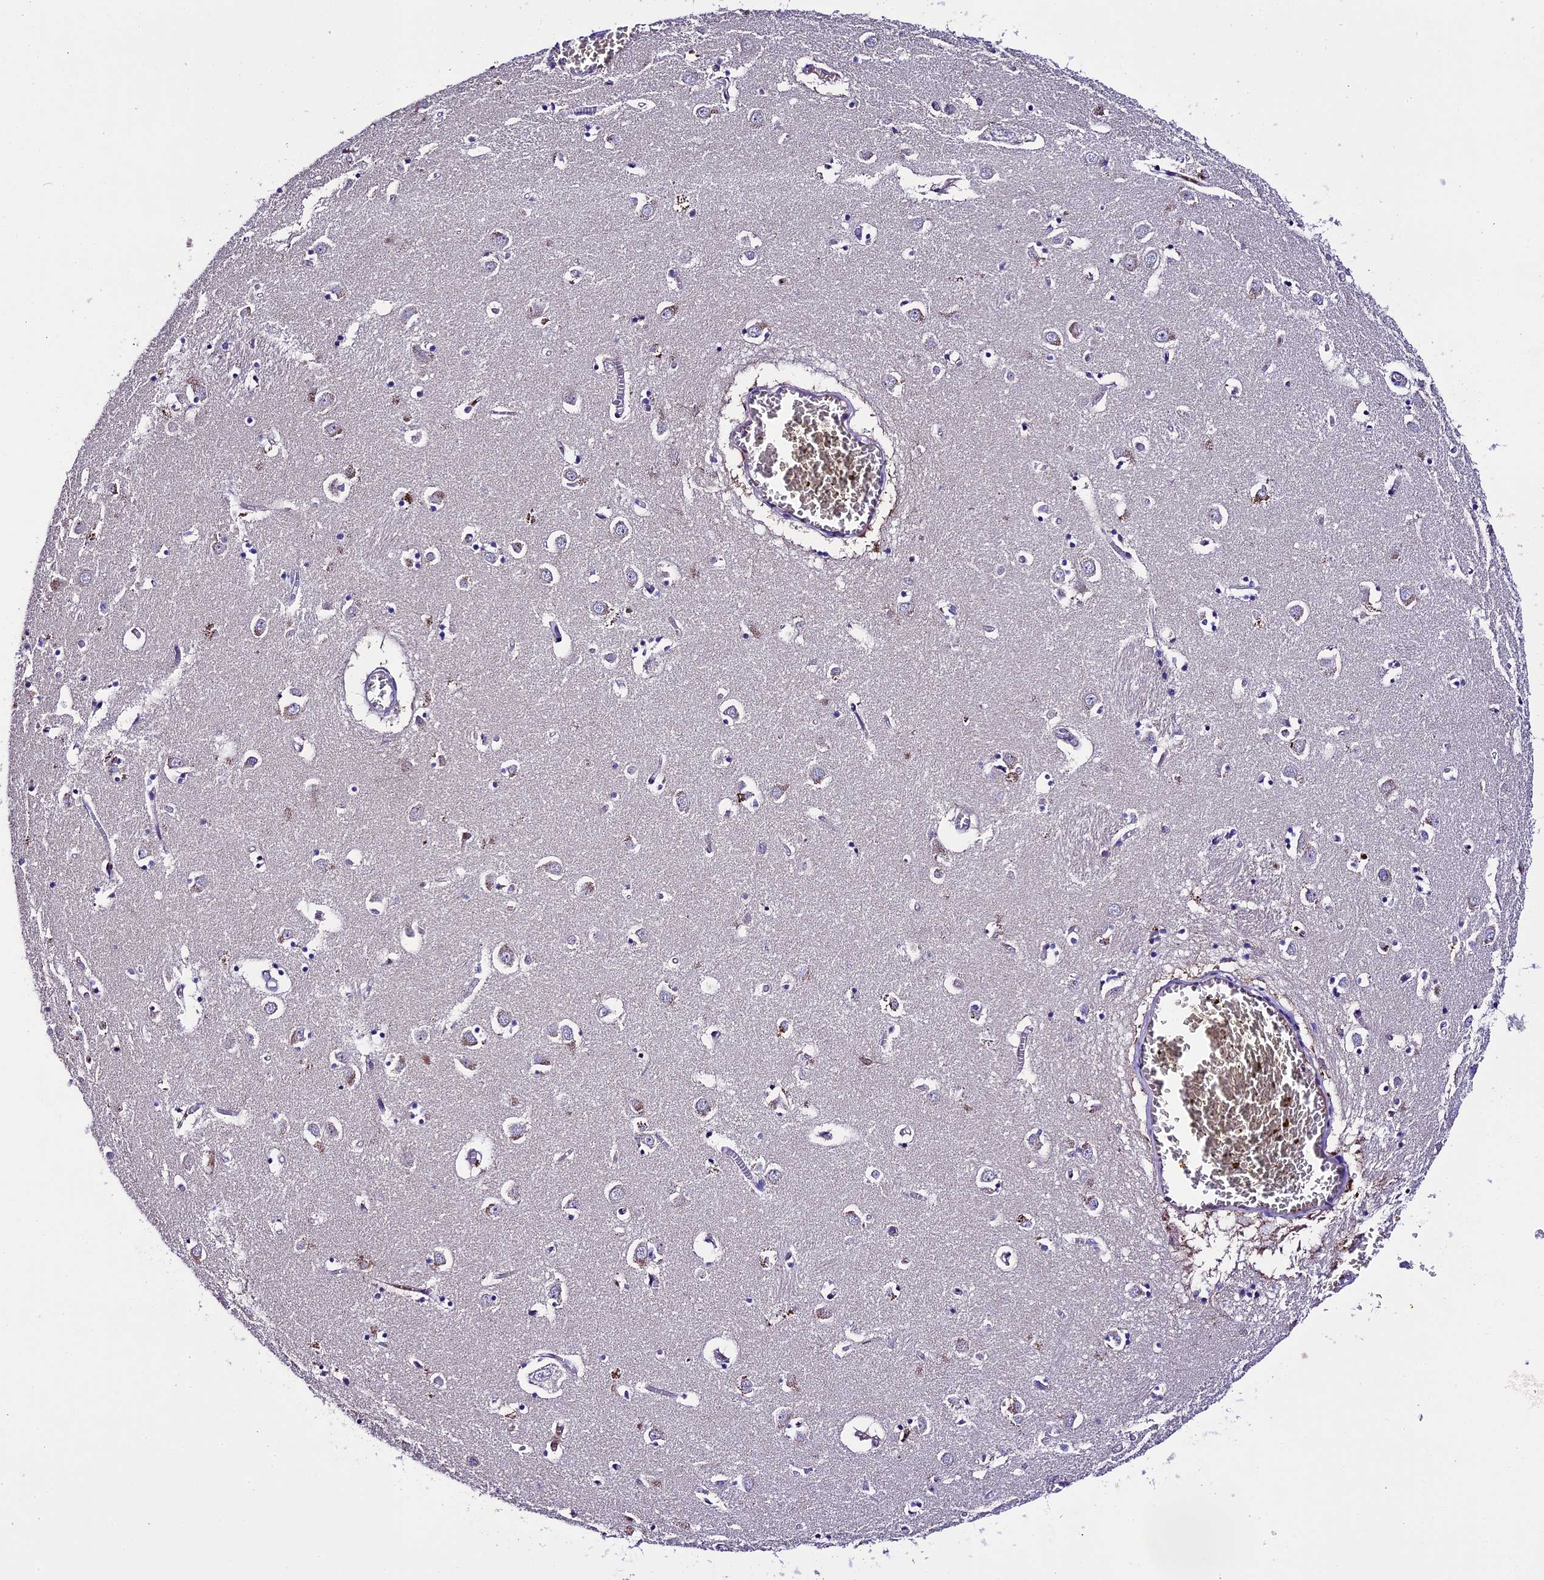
{"staining": {"intensity": "negative", "quantity": "none", "location": "none"}, "tissue": "caudate", "cell_type": "Glial cells", "image_type": "normal", "snomed": [{"axis": "morphology", "description": "Normal tissue, NOS"}, {"axis": "topography", "description": "Lateral ventricle wall"}], "caption": "Photomicrograph shows no significant protein positivity in glial cells of normal caudate. The staining was performed using DAB to visualize the protein expression in brown, while the nuclei were stained in blue with hematoxylin (Magnification: 20x).", "gene": "TCP11L2", "patient": {"sex": "male", "age": 70}}